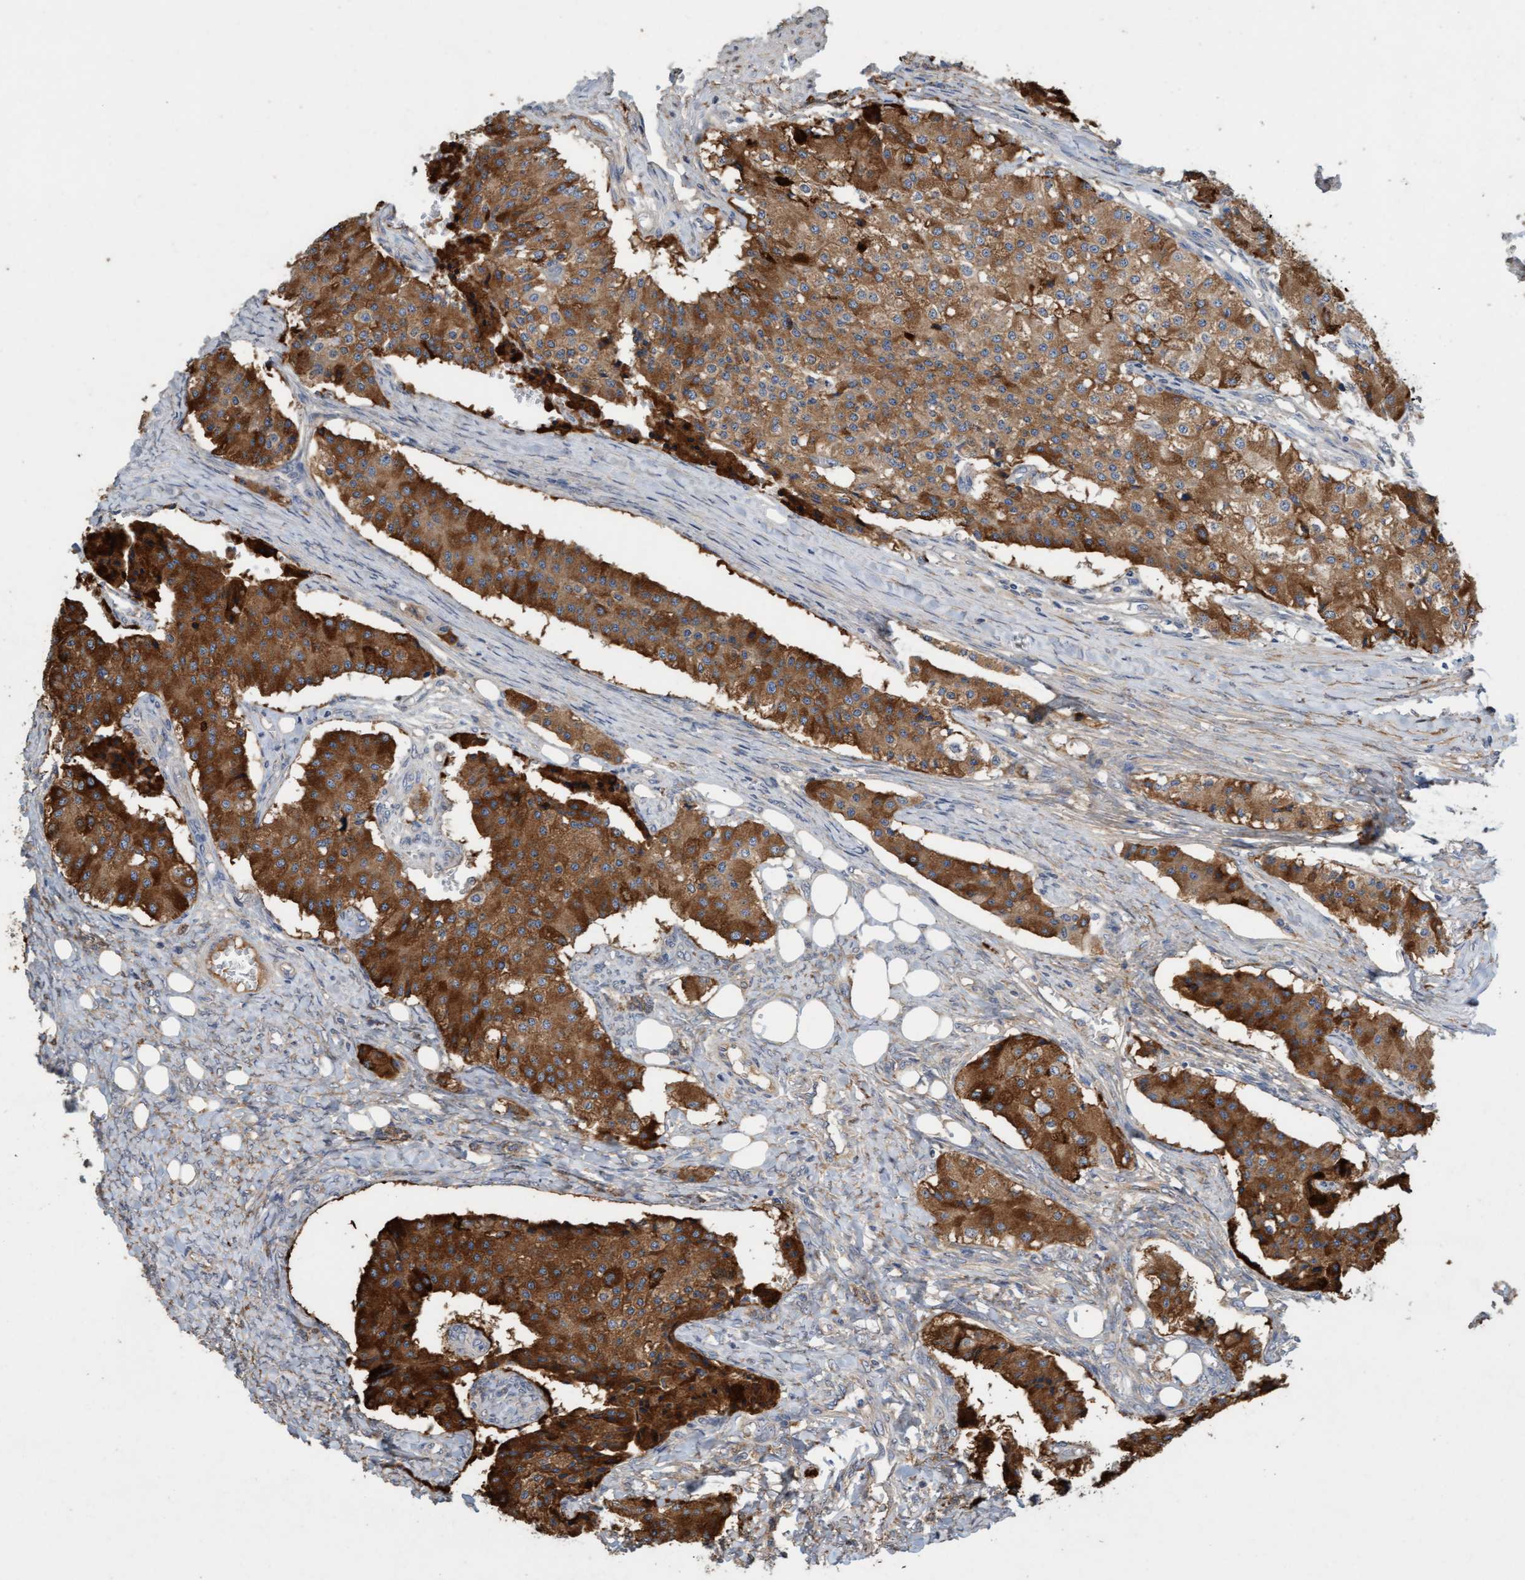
{"staining": {"intensity": "strong", "quantity": ">75%", "location": "cytoplasmic/membranous"}, "tissue": "carcinoid", "cell_type": "Tumor cells", "image_type": "cancer", "snomed": [{"axis": "morphology", "description": "Carcinoid, malignant, NOS"}, {"axis": "topography", "description": "Colon"}], "caption": "Carcinoid (malignant) stained with a protein marker exhibits strong staining in tumor cells.", "gene": "DDHD2", "patient": {"sex": "female", "age": 52}}